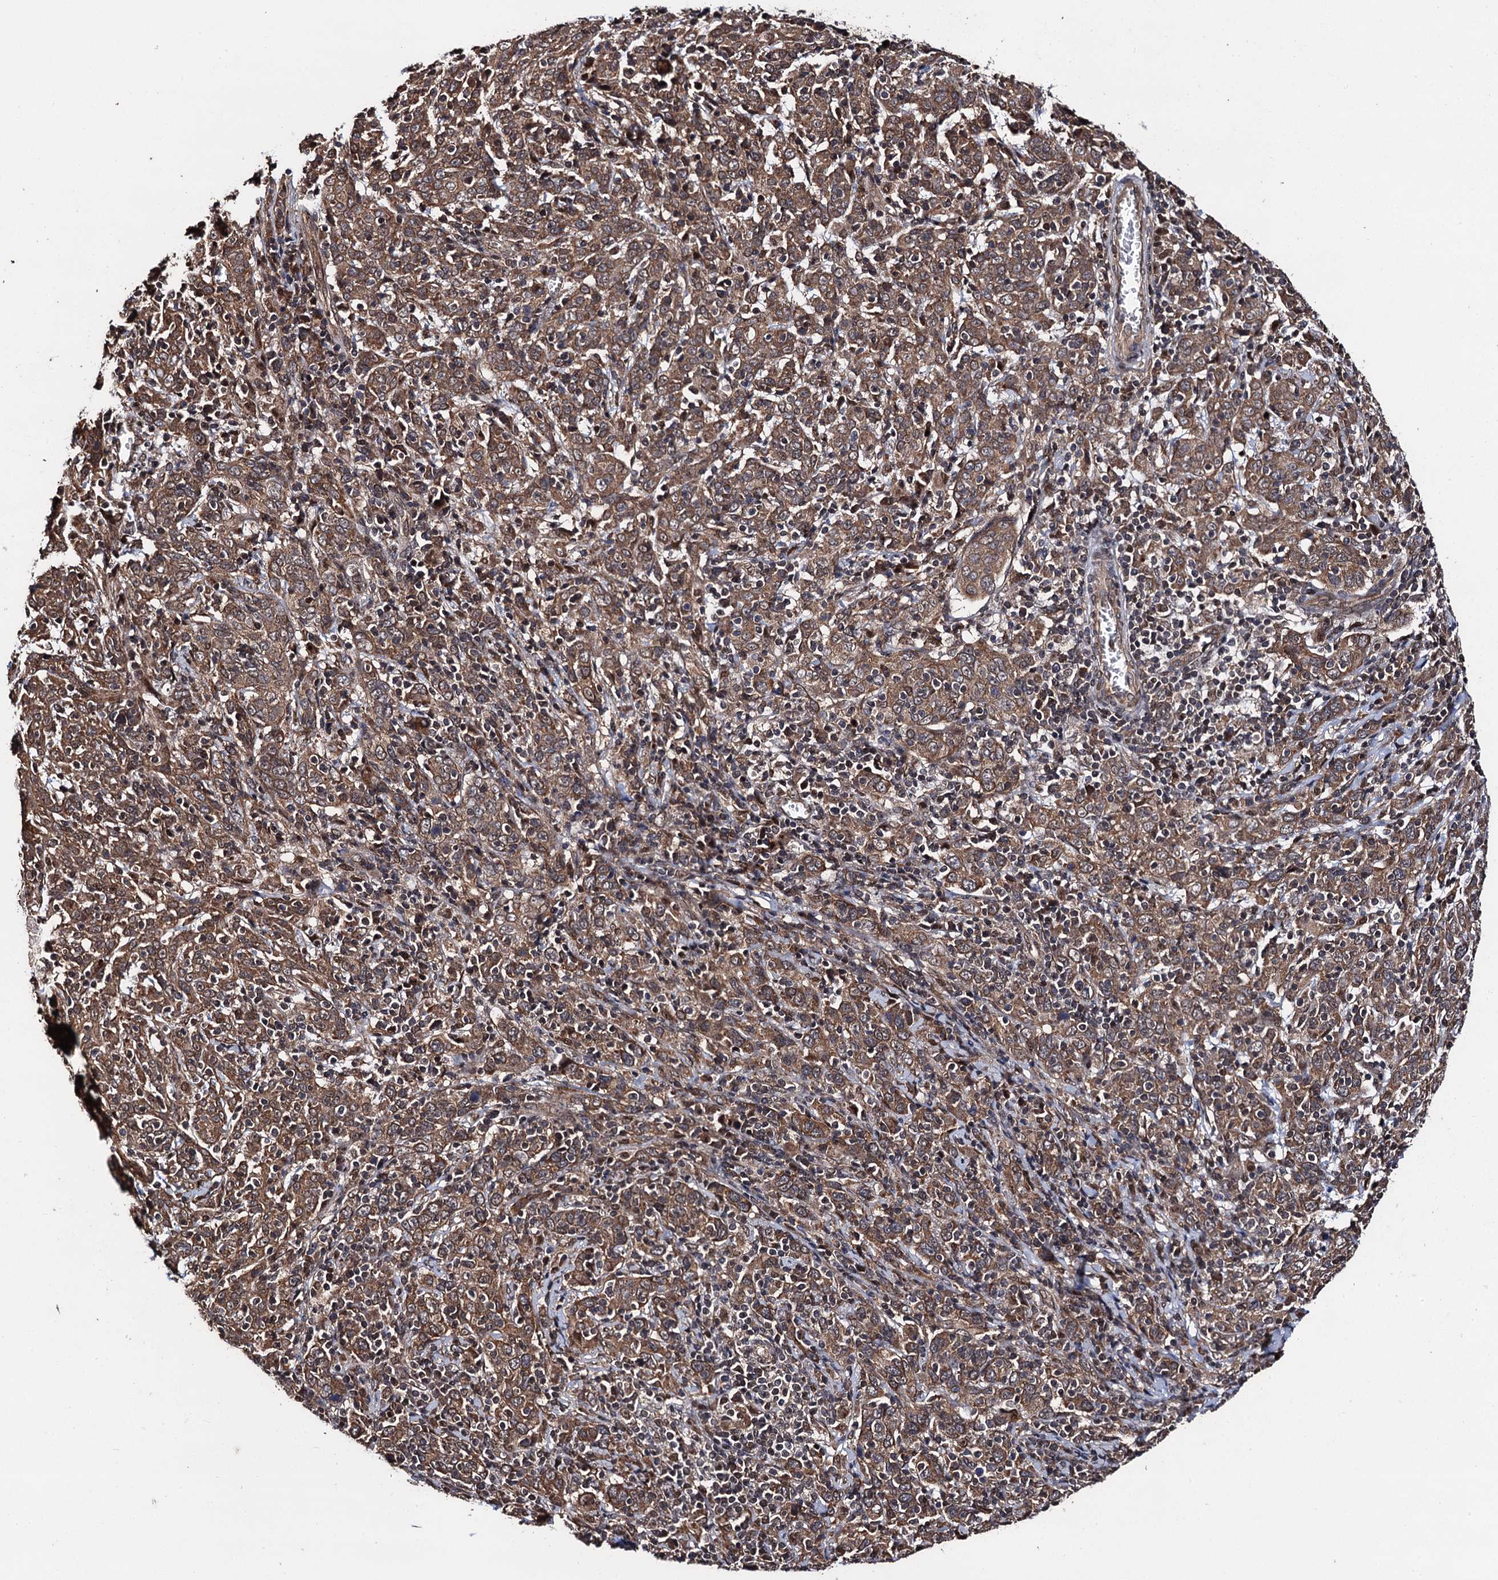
{"staining": {"intensity": "moderate", "quantity": ">75%", "location": "cytoplasmic/membranous"}, "tissue": "cervical cancer", "cell_type": "Tumor cells", "image_type": "cancer", "snomed": [{"axis": "morphology", "description": "Squamous cell carcinoma, NOS"}, {"axis": "topography", "description": "Cervix"}], "caption": "A brown stain shows moderate cytoplasmic/membranous expression of a protein in human cervical squamous cell carcinoma tumor cells.", "gene": "MIER2", "patient": {"sex": "female", "age": 67}}